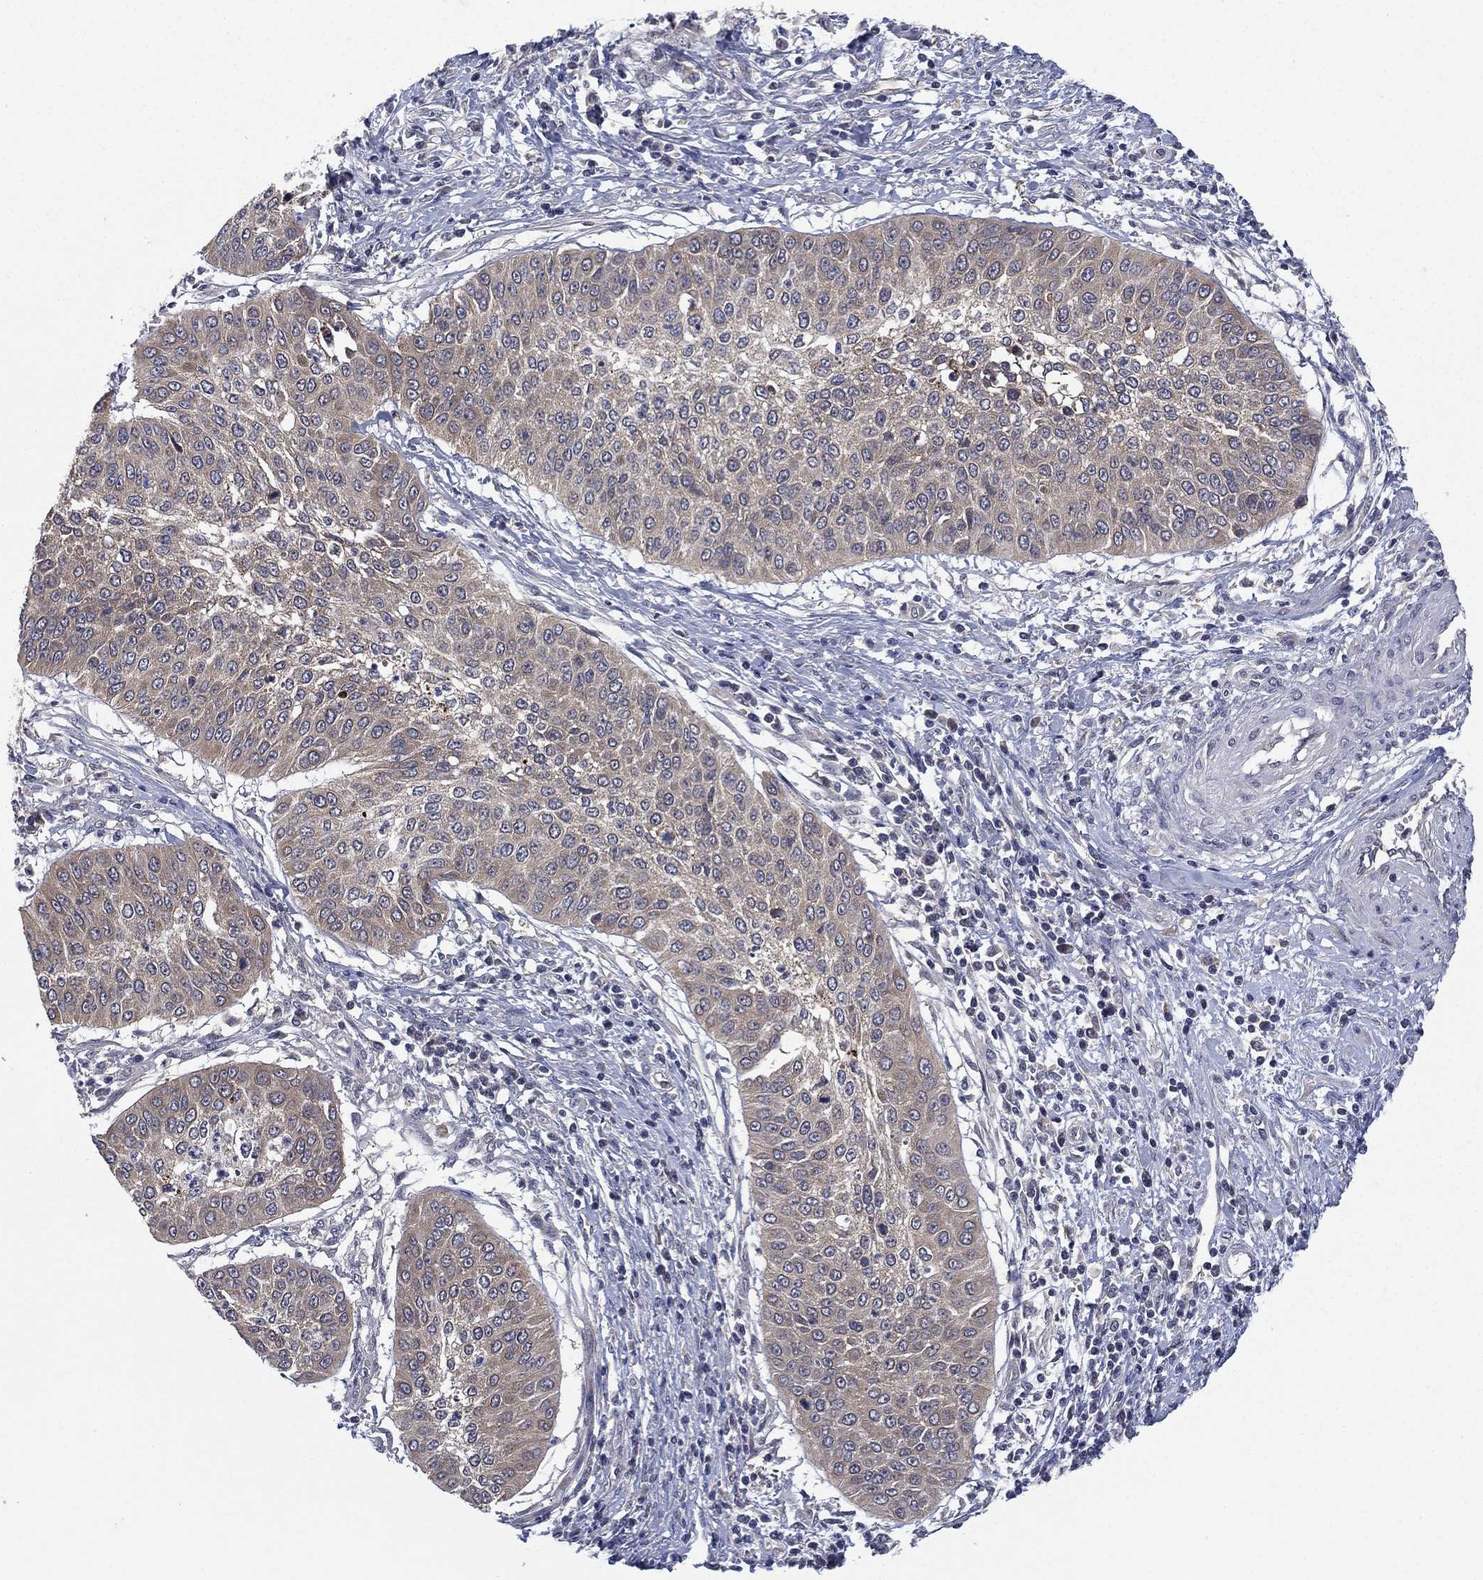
{"staining": {"intensity": "negative", "quantity": "none", "location": "none"}, "tissue": "cervical cancer", "cell_type": "Tumor cells", "image_type": "cancer", "snomed": [{"axis": "morphology", "description": "Normal tissue, NOS"}, {"axis": "morphology", "description": "Squamous cell carcinoma, NOS"}, {"axis": "topography", "description": "Cervix"}], "caption": "The photomicrograph reveals no significant positivity in tumor cells of squamous cell carcinoma (cervical).", "gene": "MPP7", "patient": {"sex": "female", "age": 39}}